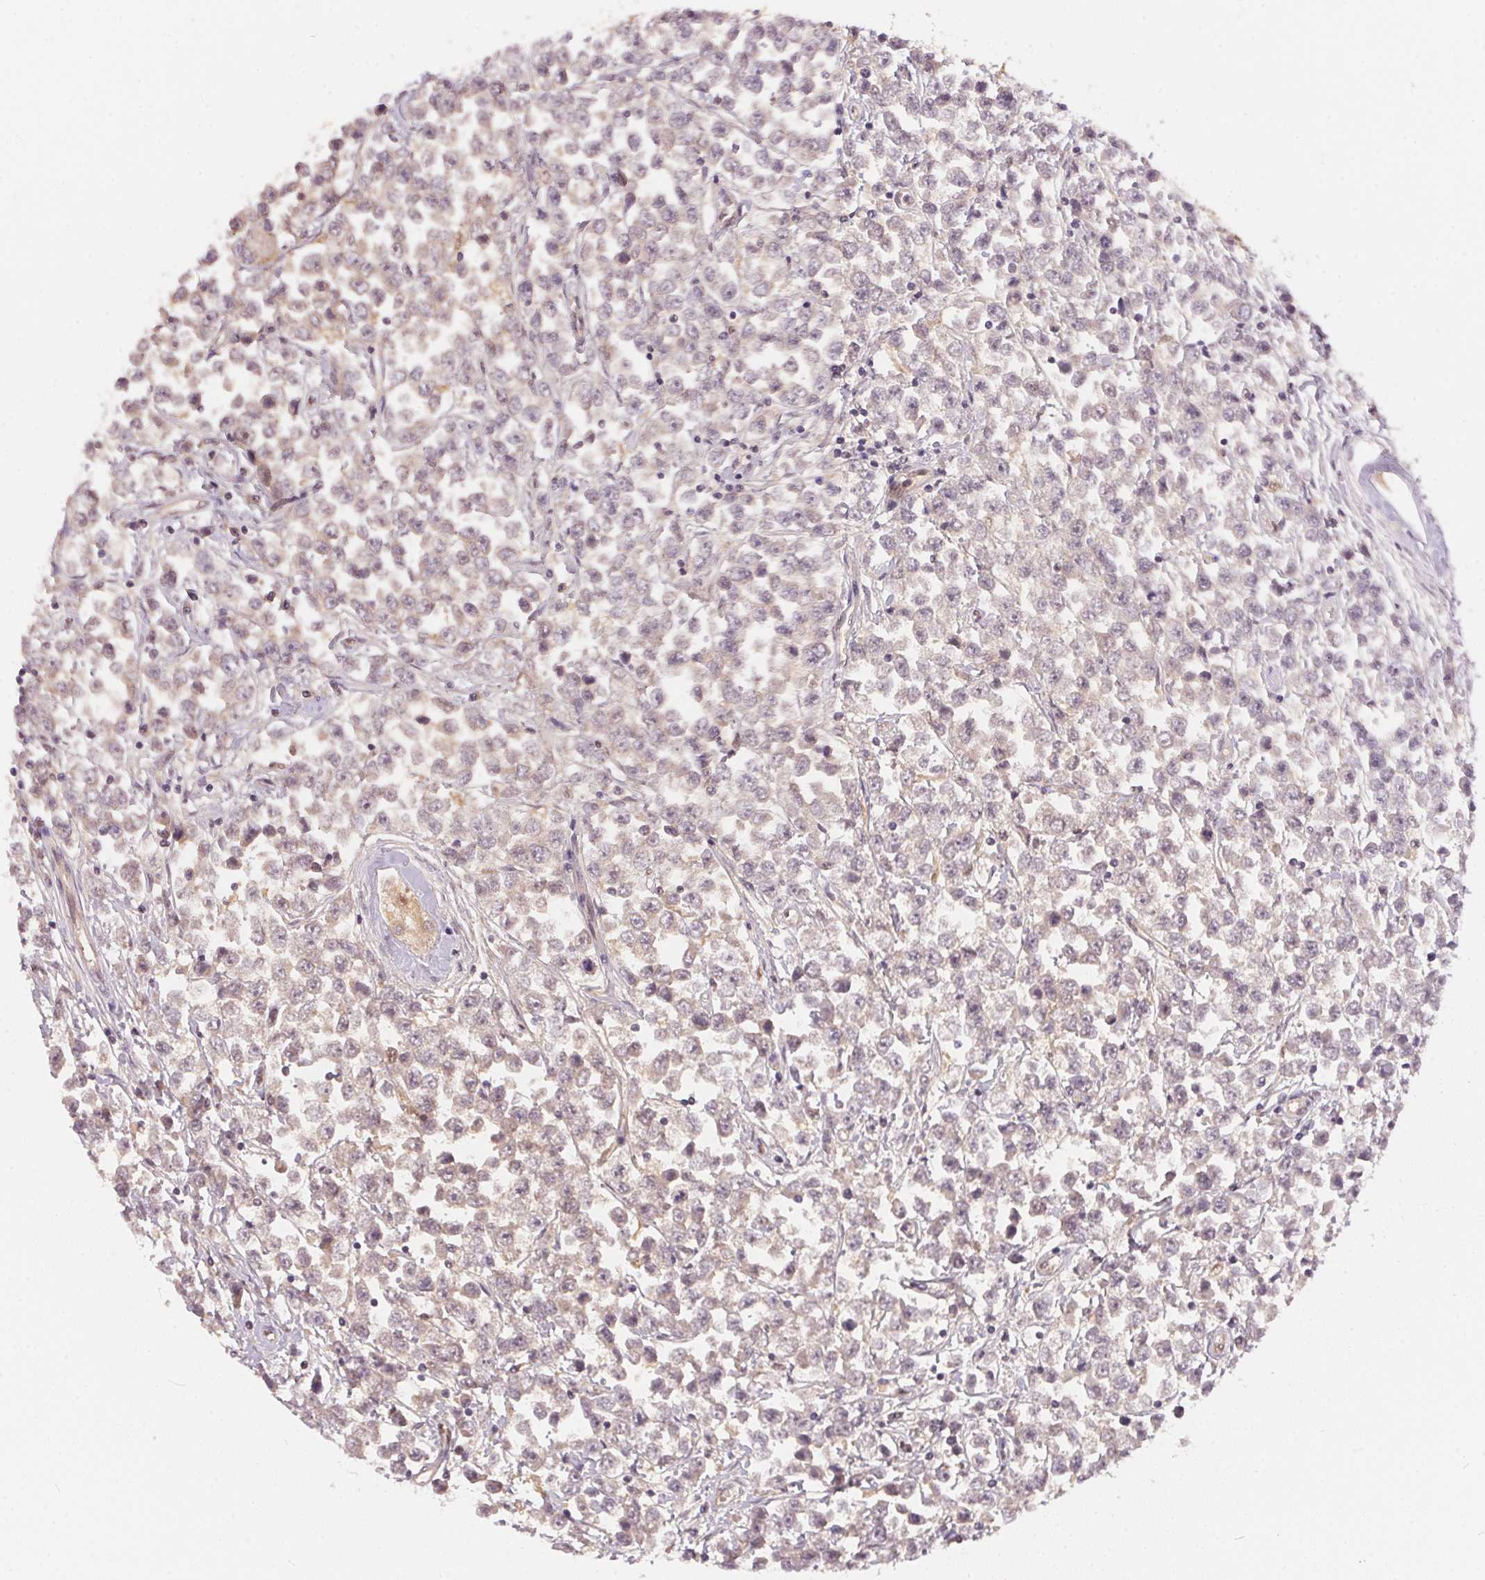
{"staining": {"intensity": "weak", "quantity": "<25%", "location": "cytoplasmic/membranous"}, "tissue": "testis cancer", "cell_type": "Tumor cells", "image_type": "cancer", "snomed": [{"axis": "morphology", "description": "Seminoma, NOS"}, {"axis": "topography", "description": "Testis"}], "caption": "IHC micrograph of neoplastic tissue: testis seminoma stained with DAB (3,3'-diaminobenzidine) reveals no significant protein positivity in tumor cells. (Brightfield microscopy of DAB (3,3'-diaminobenzidine) immunohistochemistry at high magnification).", "gene": "BLMH", "patient": {"sex": "male", "age": 34}}